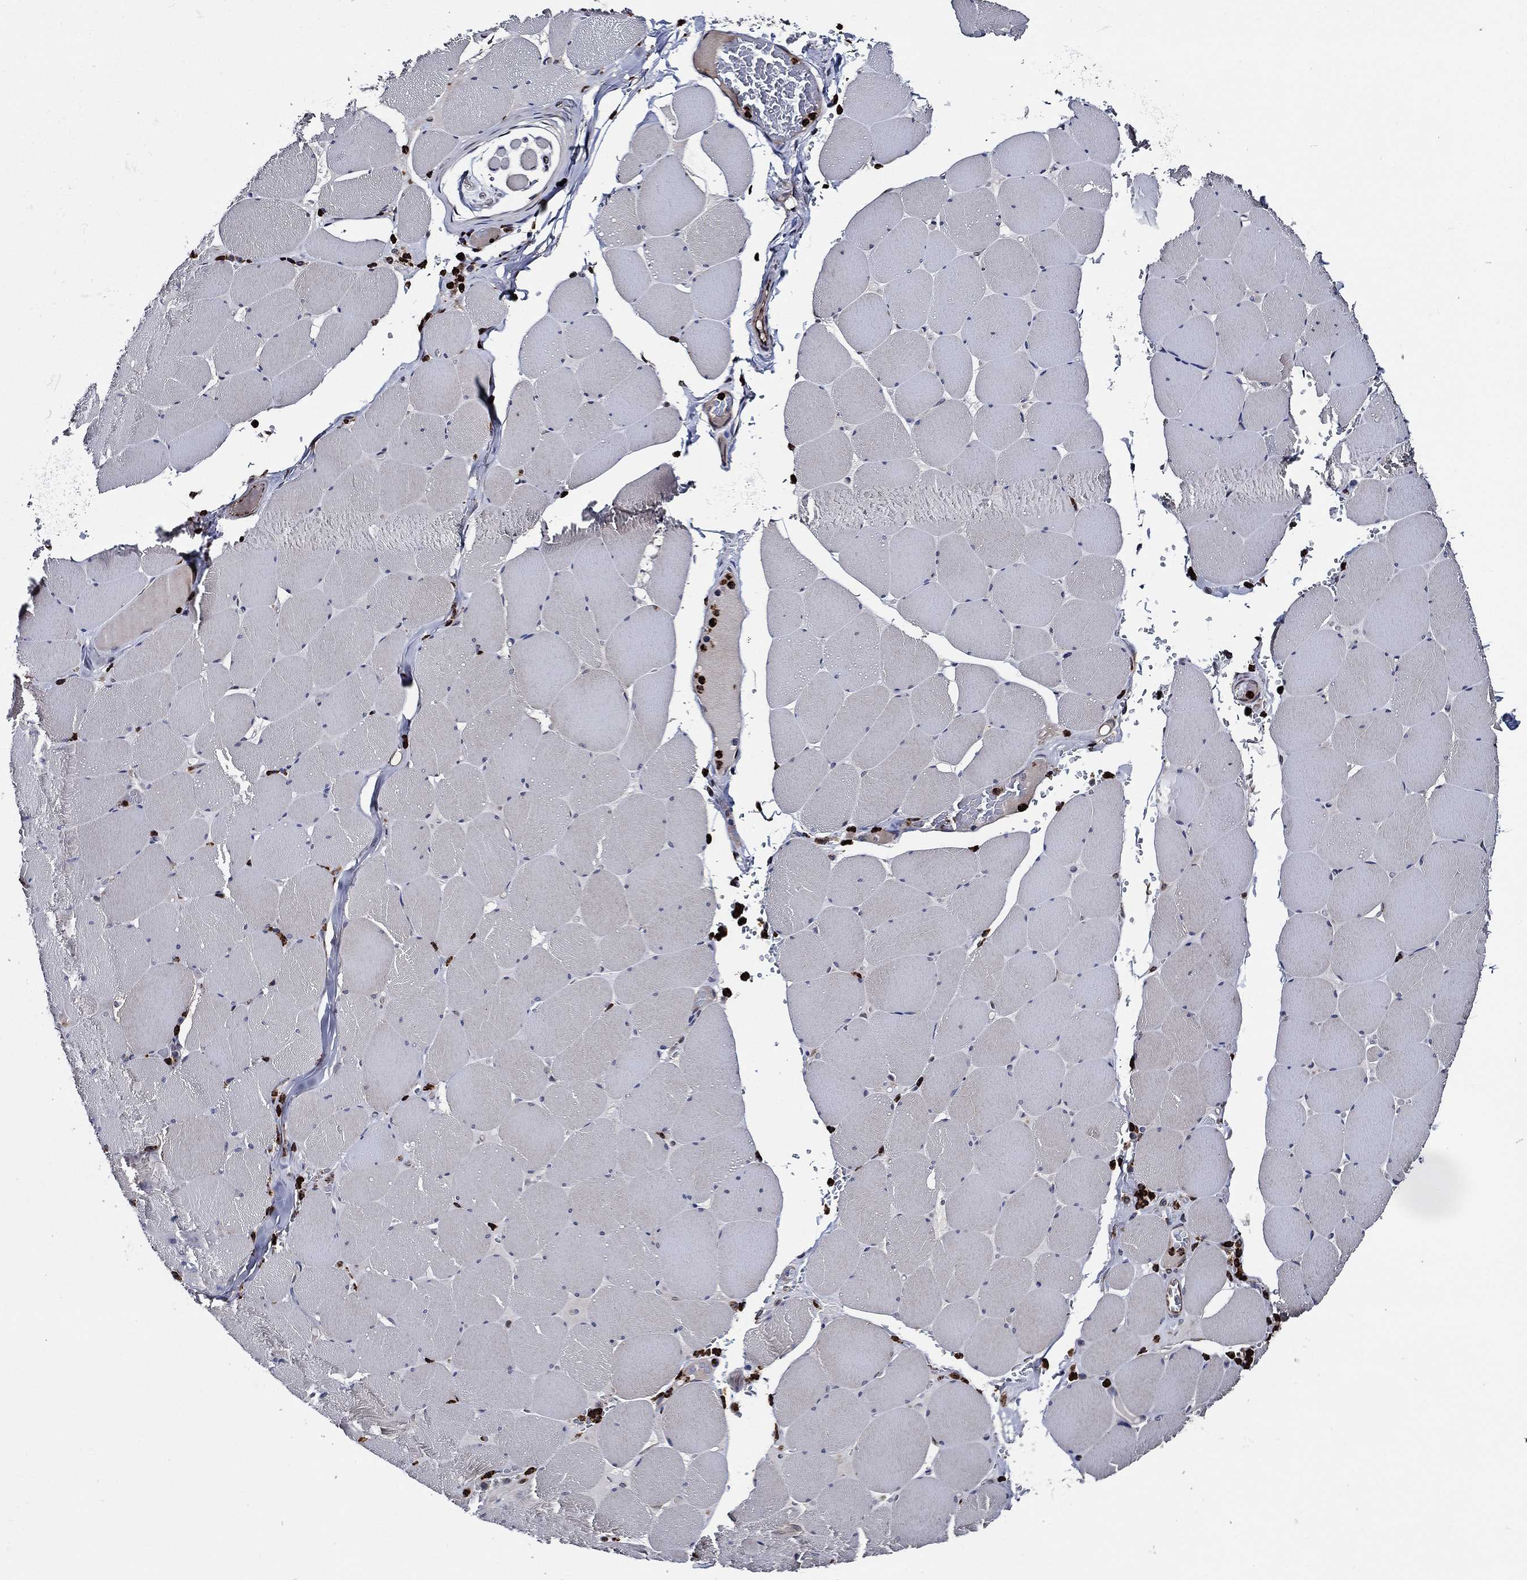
{"staining": {"intensity": "negative", "quantity": "none", "location": "none"}, "tissue": "skeletal muscle", "cell_type": "Myocytes", "image_type": "normal", "snomed": [{"axis": "morphology", "description": "Normal tissue, NOS"}, {"axis": "morphology", "description": "Malignant melanoma, Metastatic site"}, {"axis": "topography", "description": "Skeletal muscle"}], "caption": "Myocytes are negative for protein expression in unremarkable human skeletal muscle. (DAB (3,3'-diaminobenzidine) IHC, high magnification).", "gene": "KIF20B", "patient": {"sex": "male", "age": 50}}